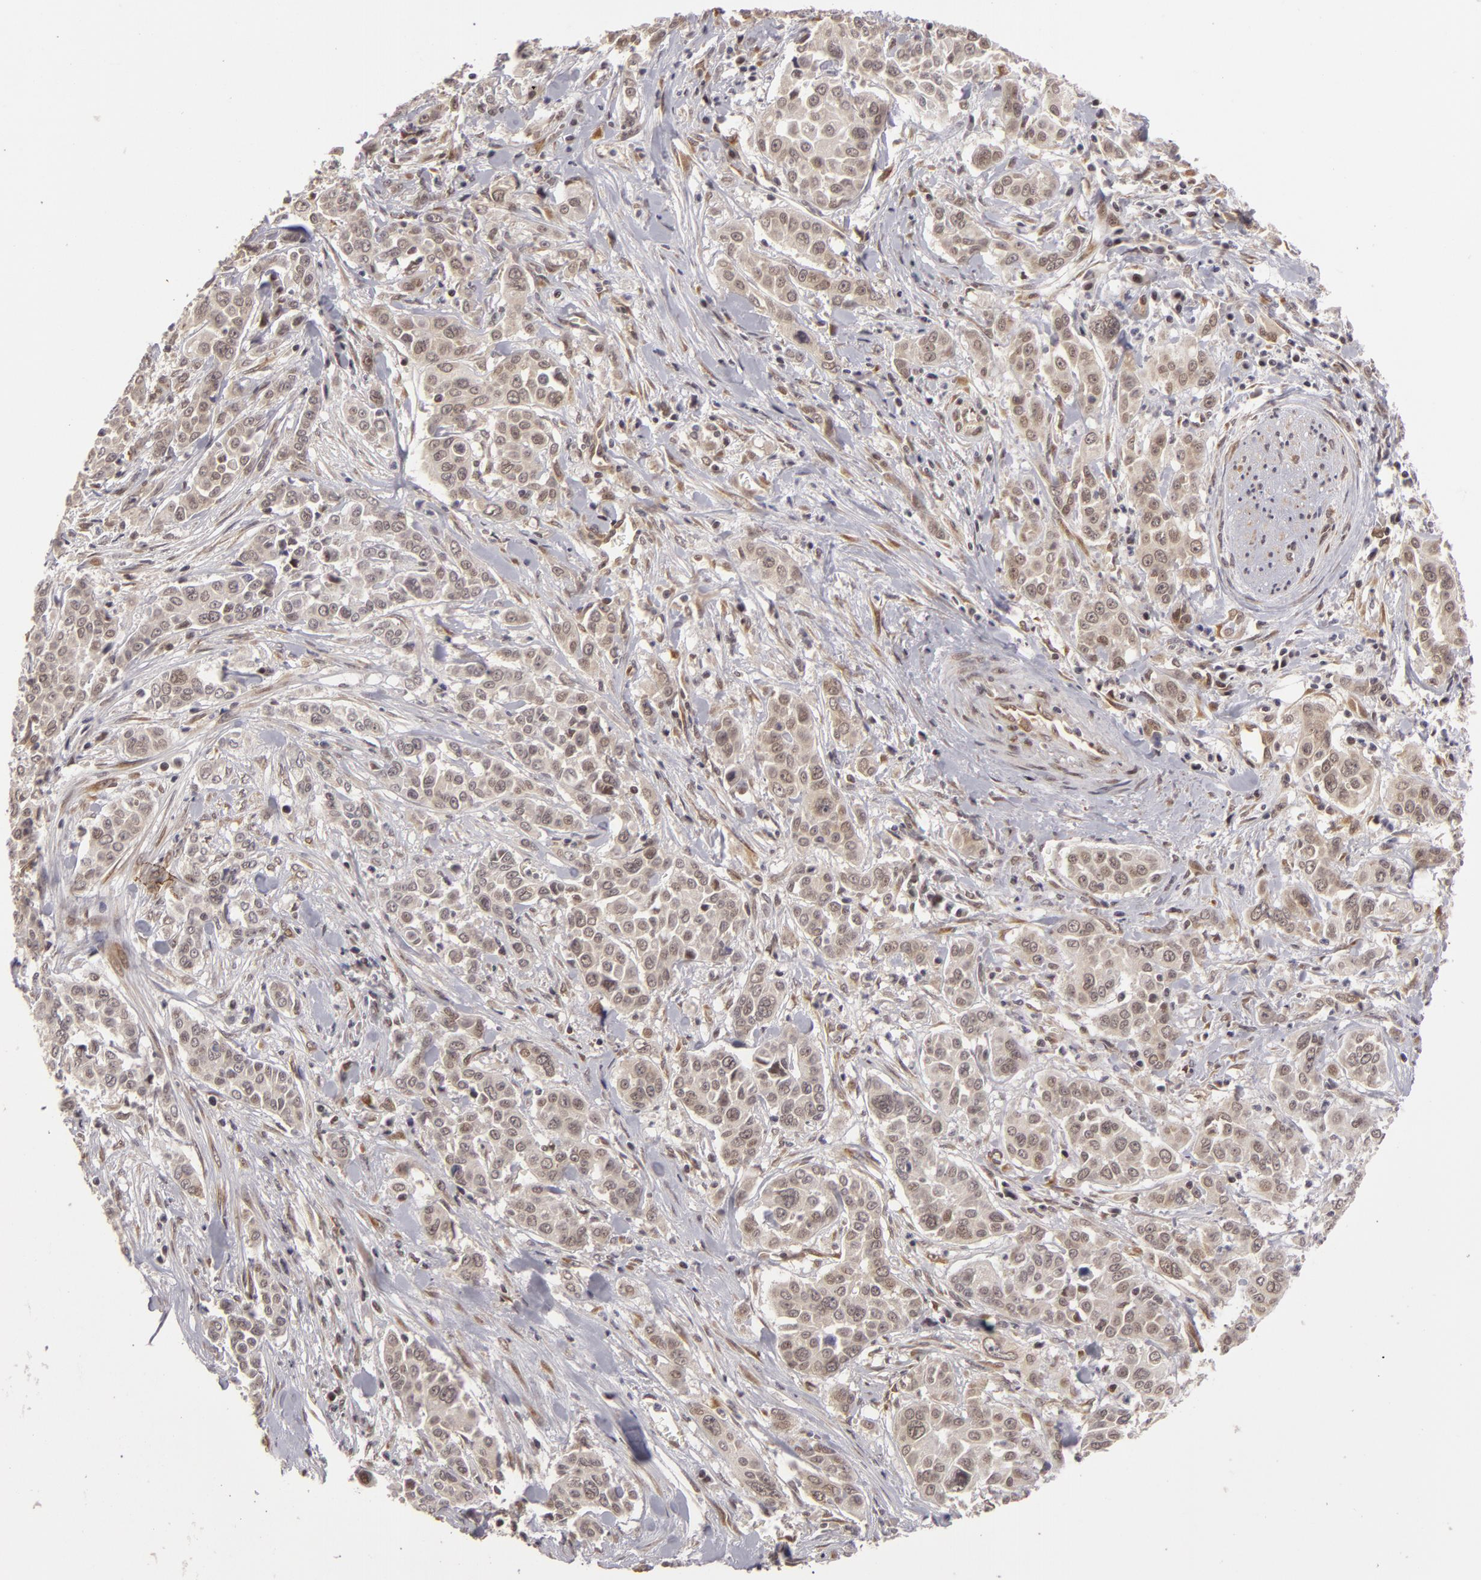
{"staining": {"intensity": "weak", "quantity": "<25%", "location": "cytoplasmic/membranous,nuclear"}, "tissue": "pancreatic cancer", "cell_type": "Tumor cells", "image_type": "cancer", "snomed": [{"axis": "morphology", "description": "Adenocarcinoma, NOS"}, {"axis": "topography", "description": "Pancreas"}], "caption": "Immunohistochemistry (IHC) micrograph of neoplastic tissue: pancreatic cancer (adenocarcinoma) stained with DAB reveals no significant protein expression in tumor cells.", "gene": "ZNF133", "patient": {"sex": "female", "age": 52}}